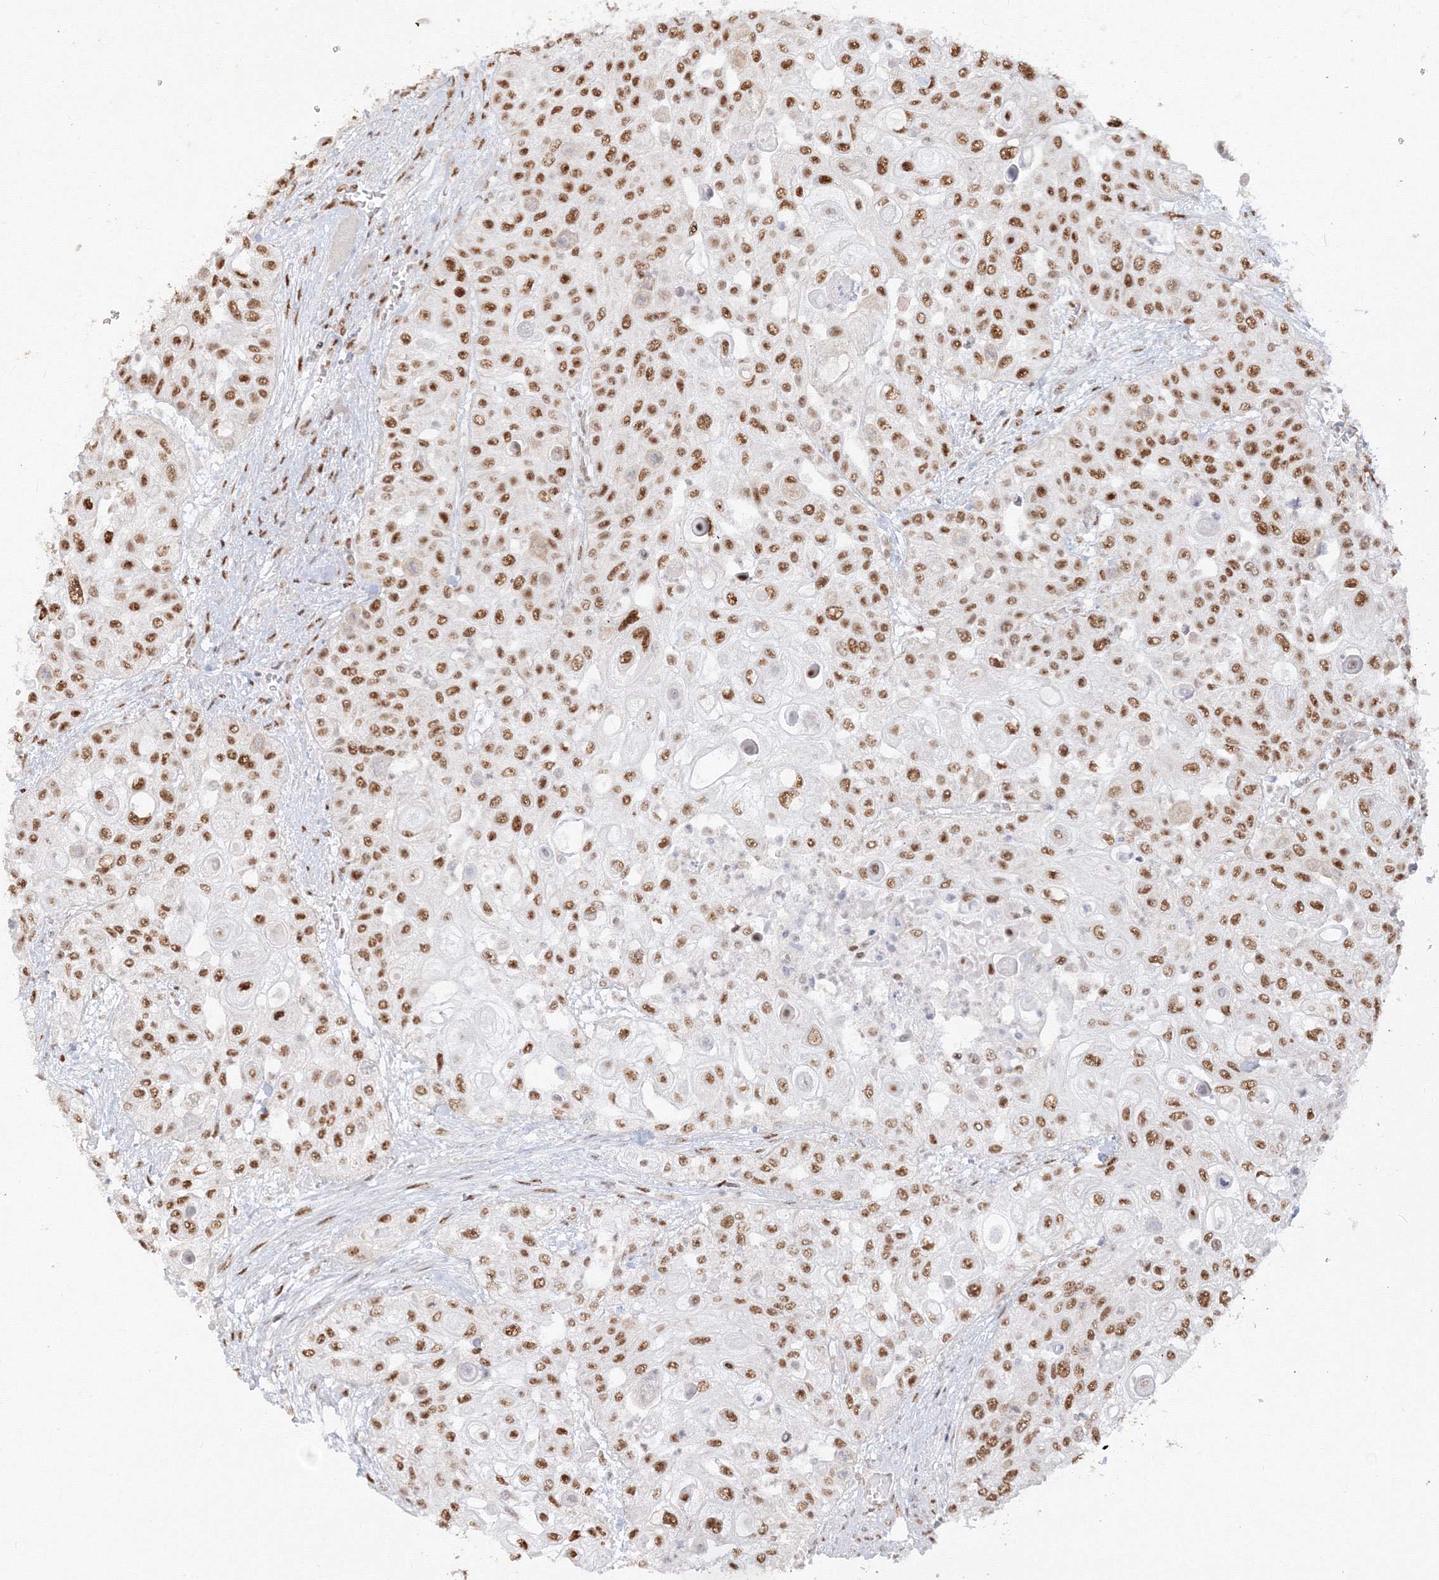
{"staining": {"intensity": "moderate", "quantity": ">75%", "location": "nuclear"}, "tissue": "urothelial cancer", "cell_type": "Tumor cells", "image_type": "cancer", "snomed": [{"axis": "morphology", "description": "Urothelial carcinoma, High grade"}, {"axis": "topography", "description": "Urinary bladder"}], "caption": "About >75% of tumor cells in human urothelial cancer show moderate nuclear protein expression as visualized by brown immunohistochemical staining.", "gene": "PPP4R2", "patient": {"sex": "female", "age": 79}}